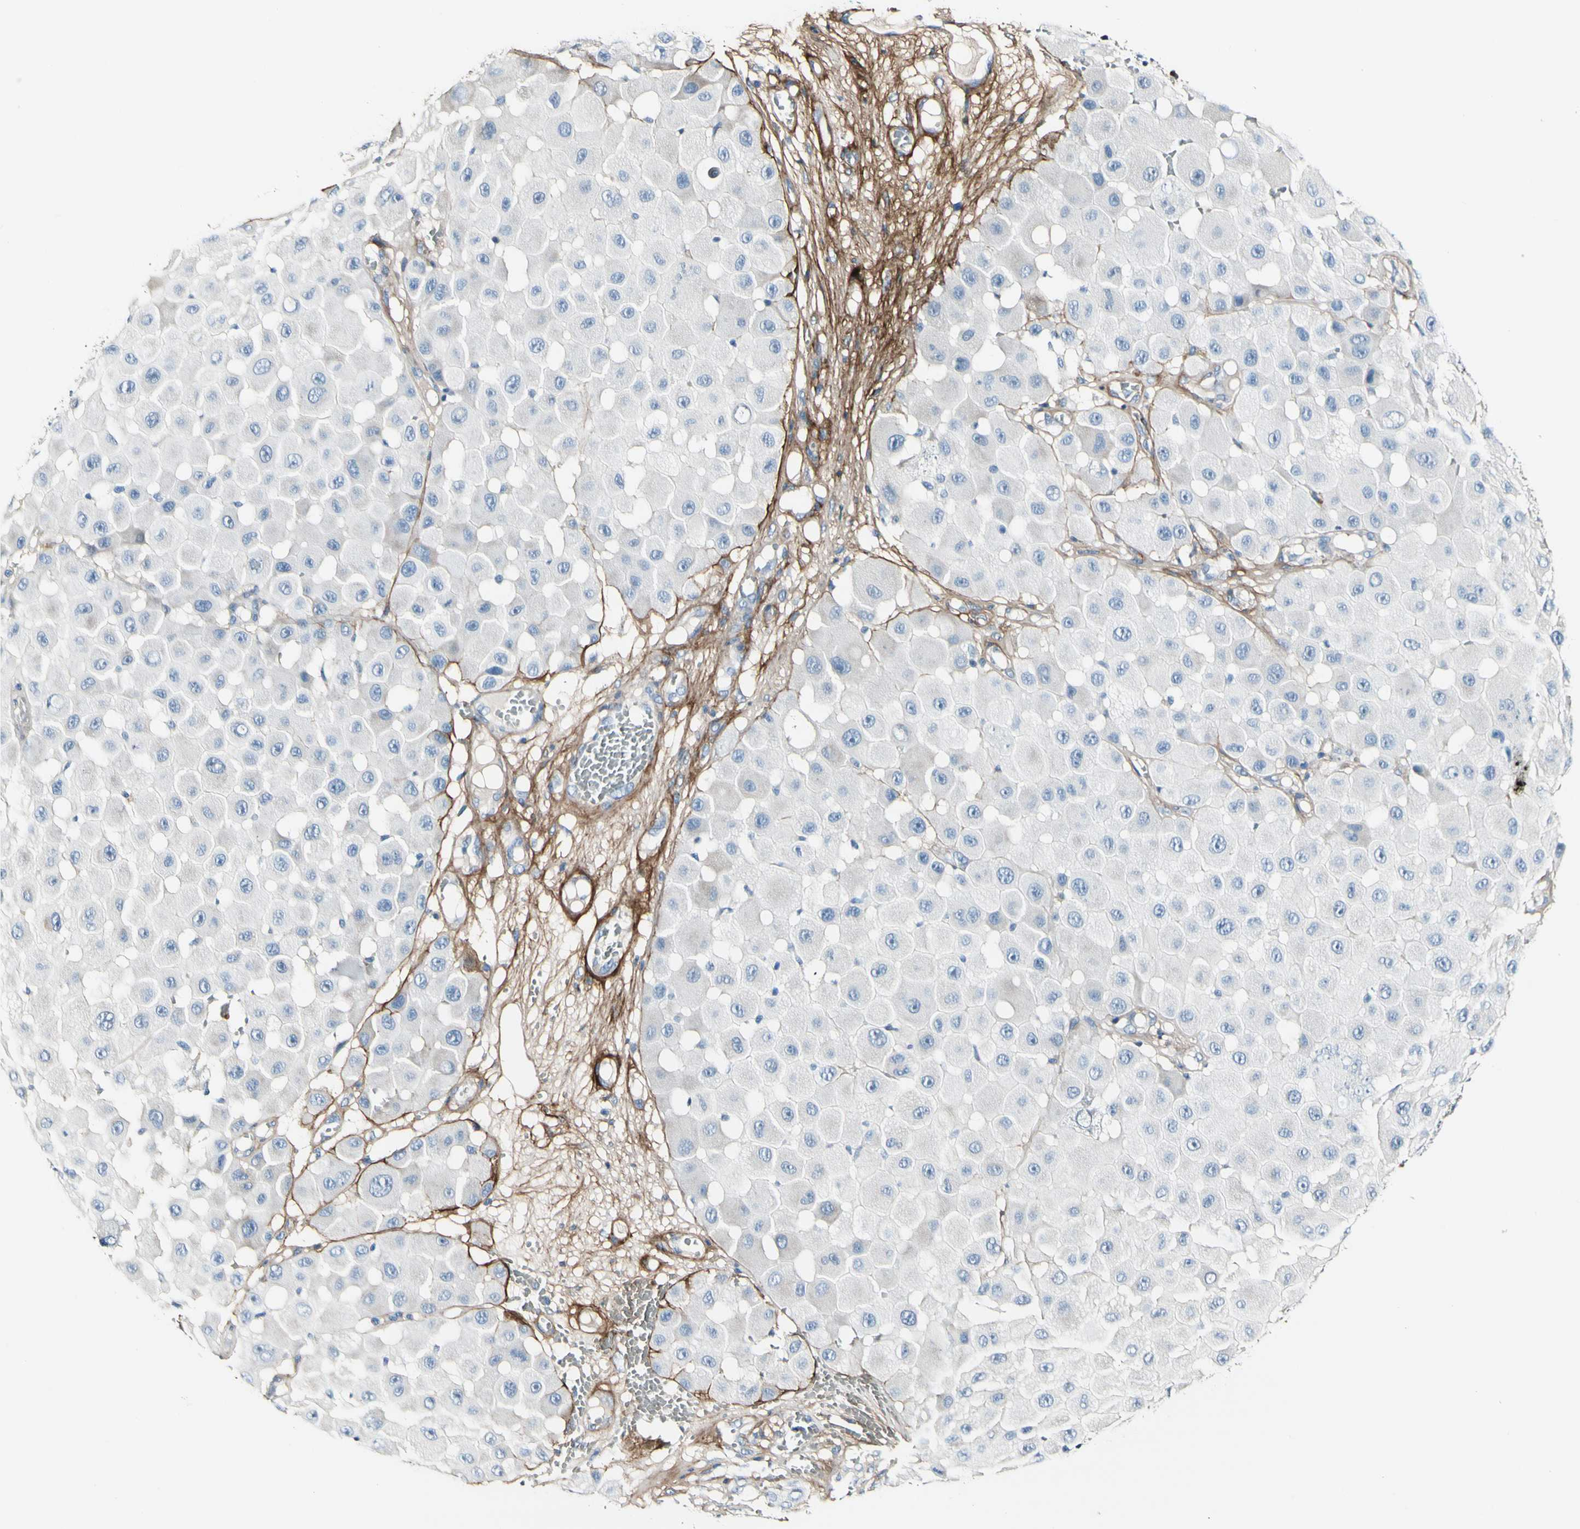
{"staining": {"intensity": "negative", "quantity": "none", "location": "none"}, "tissue": "melanoma", "cell_type": "Tumor cells", "image_type": "cancer", "snomed": [{"axis": "morphology", "description": "Malignant melanoma, NOS"}, {"axis": "topography", "description": "Skin"}], "caption": "Immunohistochemistry (IHC) of malignant melanoma shows no positivity in tumor cells.", "gene": "COL6A3", "patient": {"sex": "female", "age": 81}}